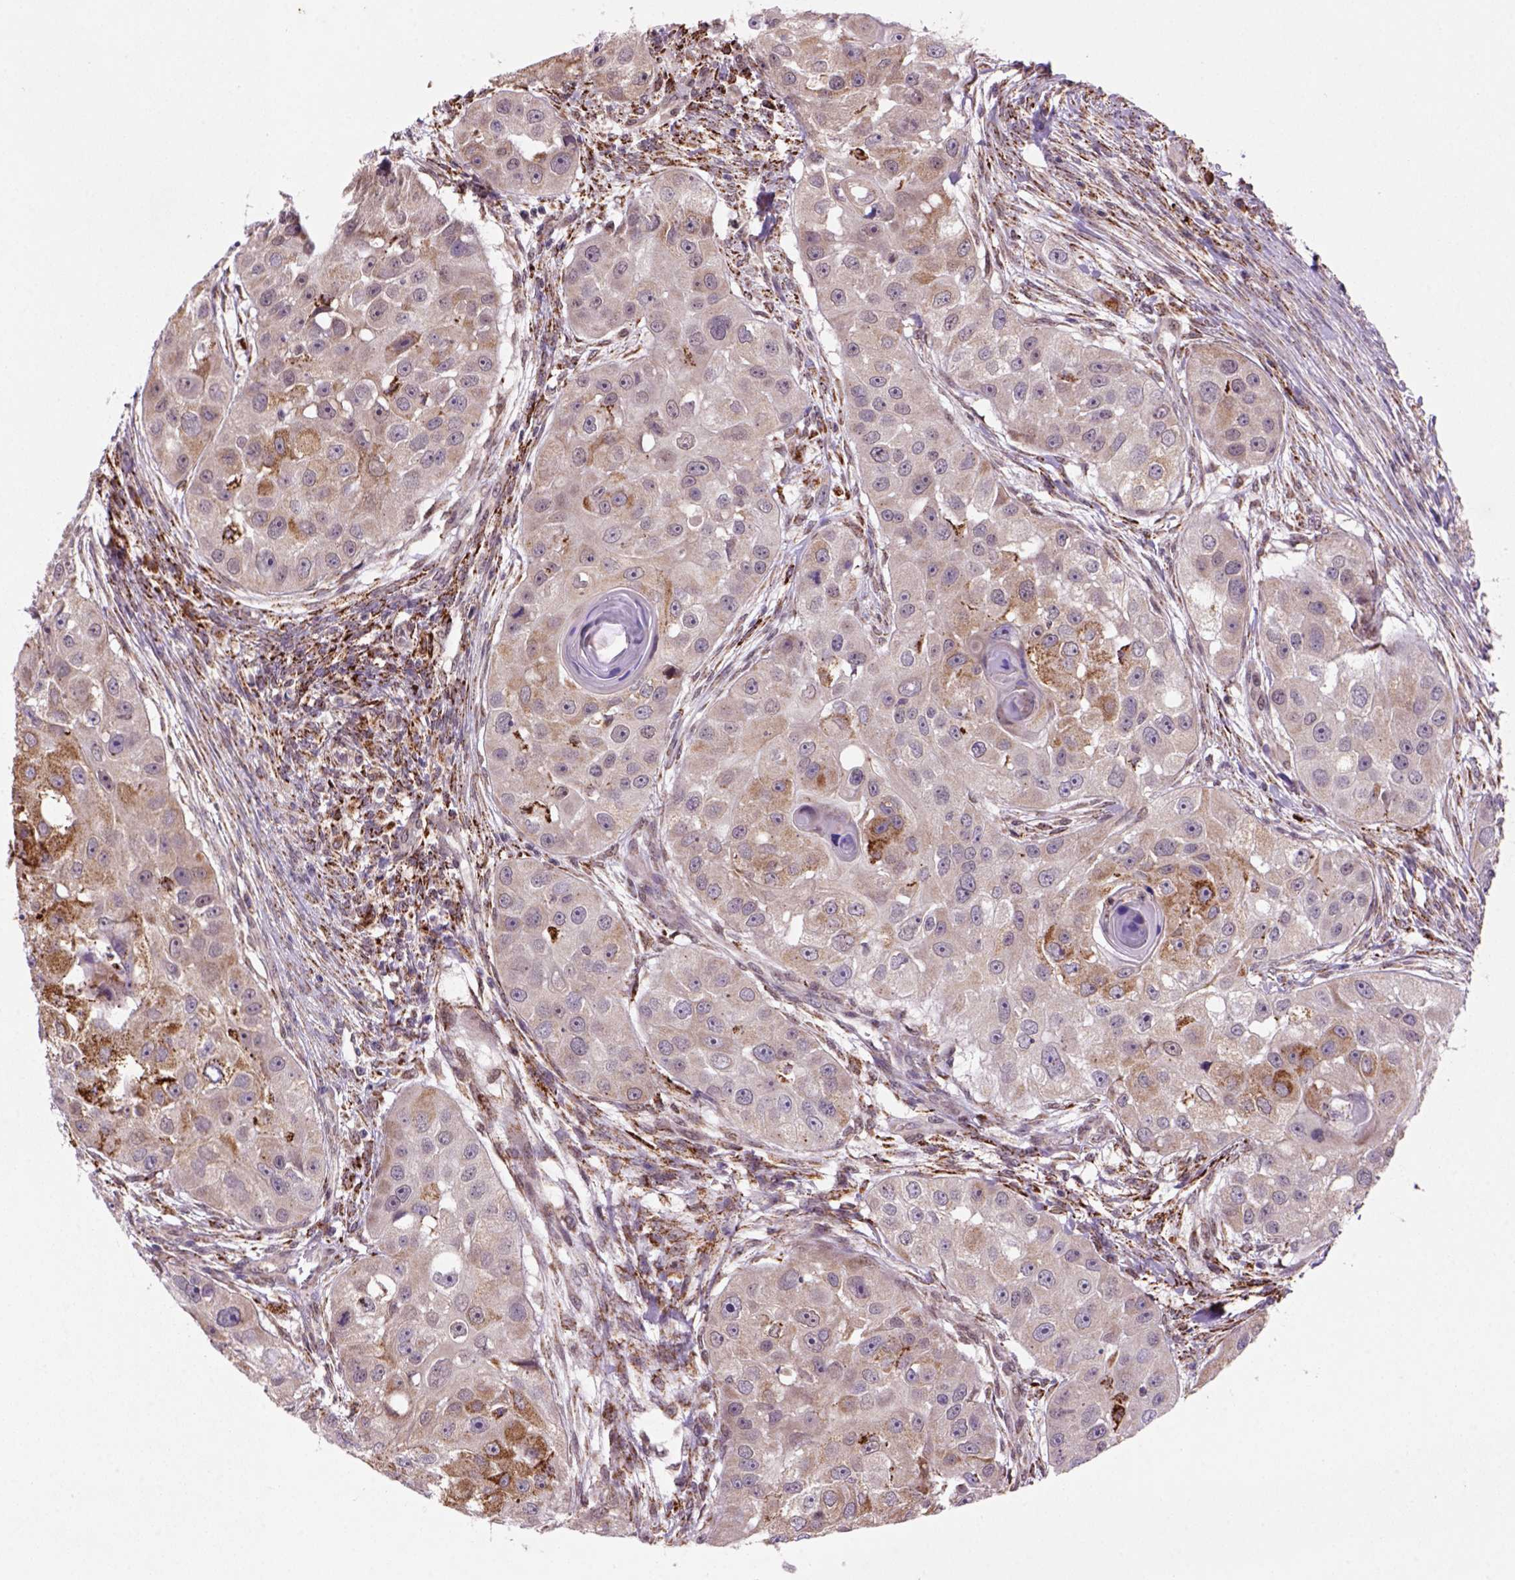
{"staining": {"intensity": "moderate", "quantity": "<25%", "location": "cytoplasmic/membranous"}, "tissue": "head and neck cancer", "cell_type": "Tumor cells", "image_type": "cancer", "snomed": [{"axis": "morphology", "description": "Squamous cell carcinoma, NOS"}, {"axis": "topography", "description": "Head-Neck"}], "caption": "High-power microscopy captured an immunohistochemistry (IHC) image of squamous cell carcinoma (head and neck), revealing moderate cytoplasmic/membranous staining in about <25% of tumor cells.", "gene": "FZD7", "patient": {"sex": "male", "age": 51}}